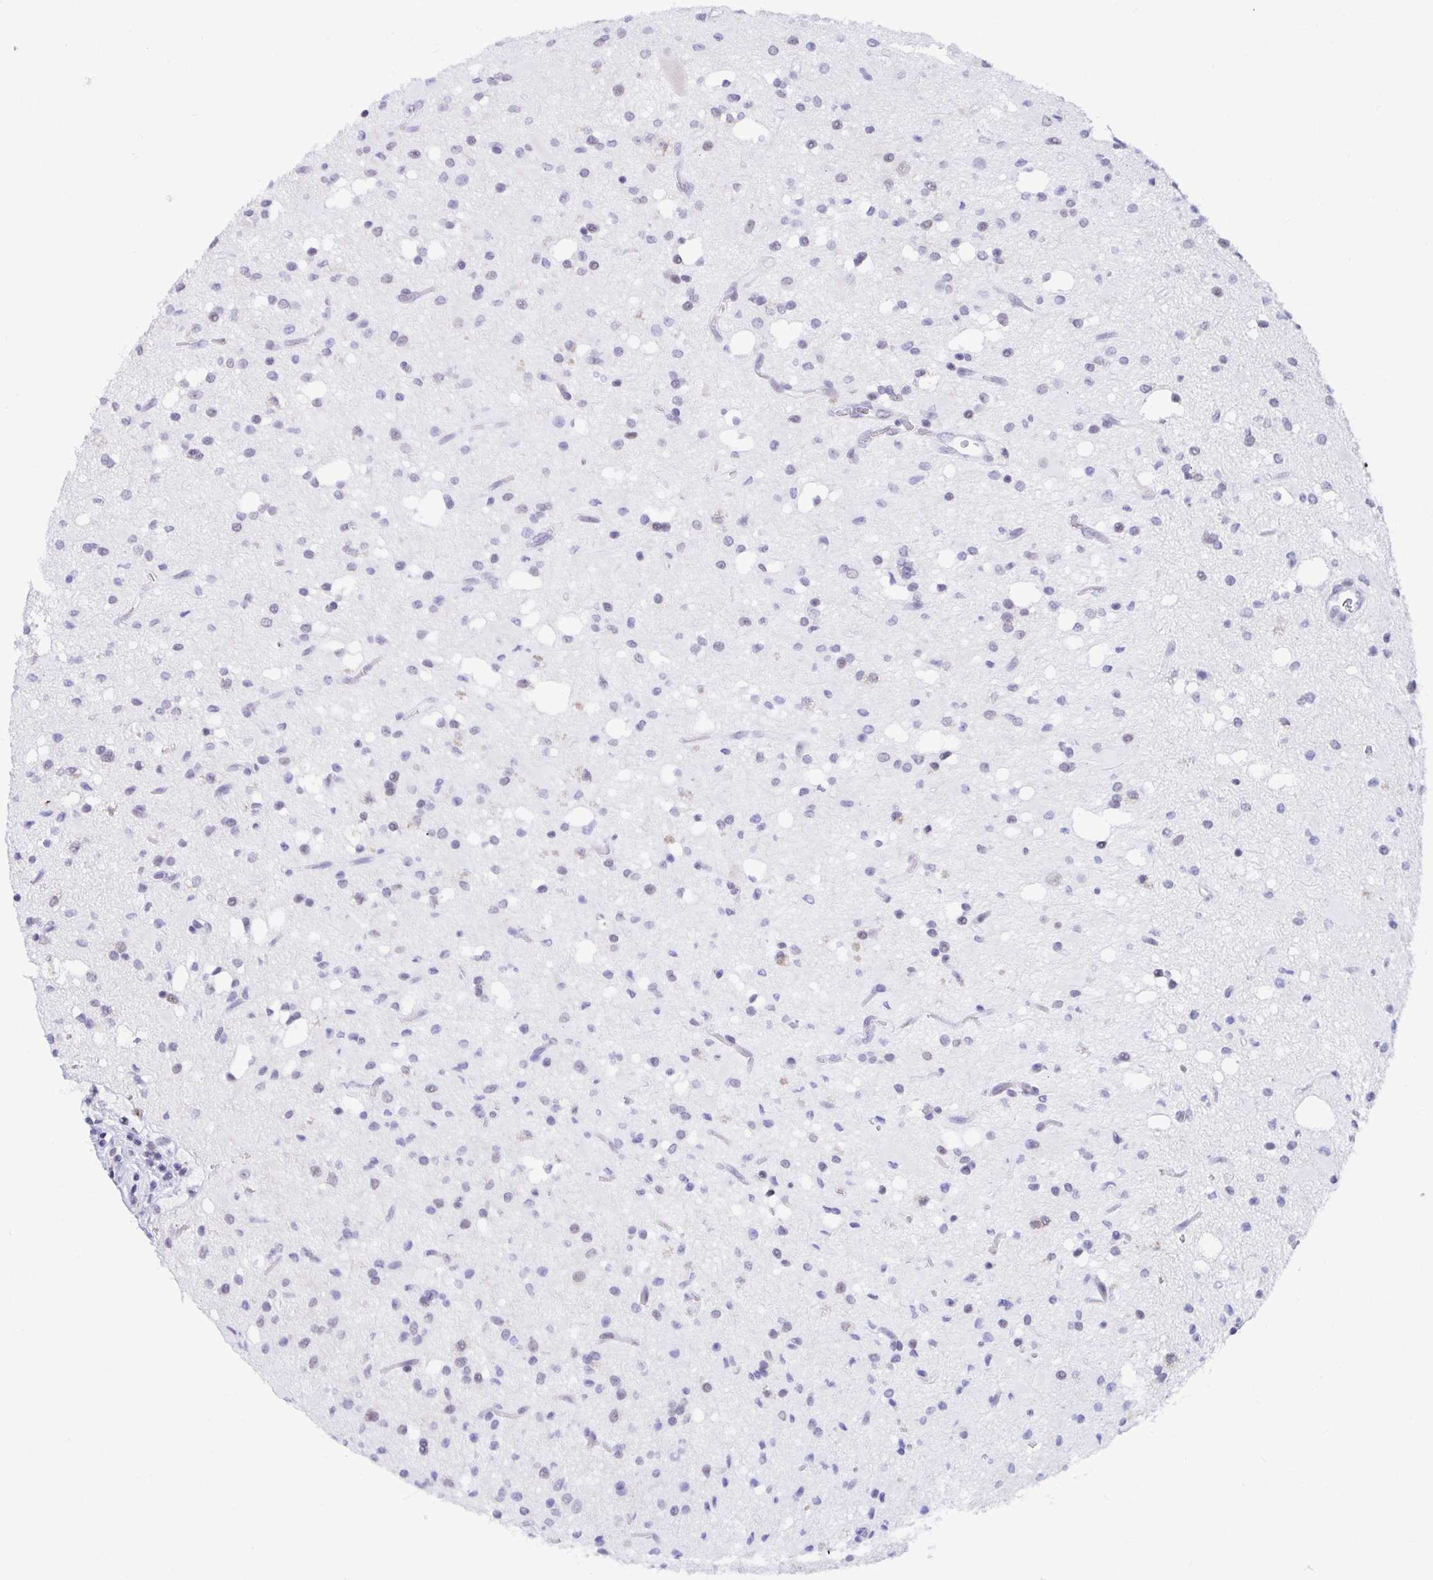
{"staining": {"intensity": "negative", "quantity": "none", "location": "none"}, "tissue": "glioma", "cell_type": "Tumor cells", "image_type": "cancer", "snomed": [{"axis": "morphology", "description": "Glioma, malignant, Low grade"}, {"axis": "topography", "description": "Brain"}], "caption": "Micrograph shows no significant protein staining in tumor cells of malignant glioma (low-grade).", "gene": "WDR72", "patient": {"sex": "female", "age": 33}}